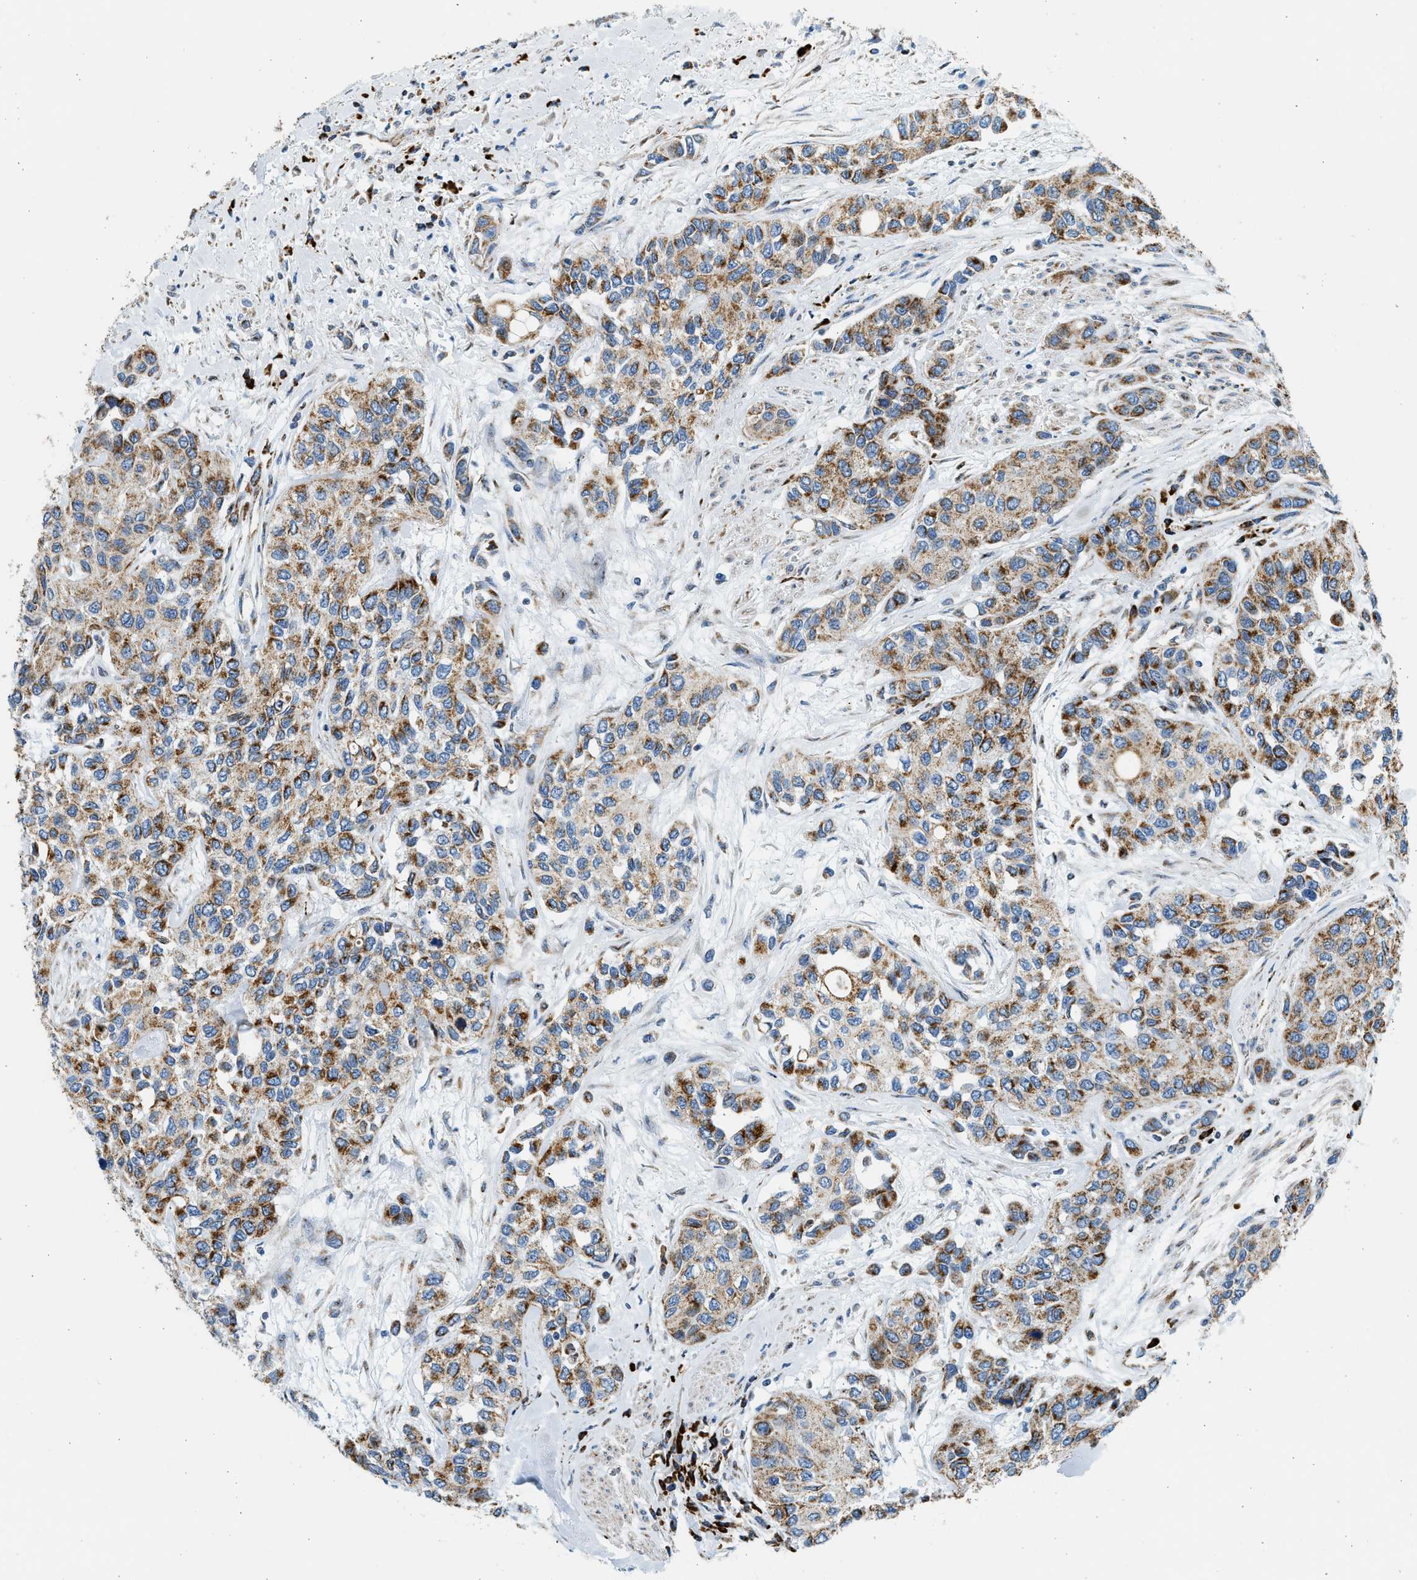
{"staining": {"intensity": "moderate", "quantity": ">75%", "location": "cytoplasmic/membranous"}, "tissue": "urothelial cancer", "cell_type": "Tumor cells", "image_type": "cancer", "snomed": [{"axis": "morphology", "description": "Urothelial carcinoma, High grade"}, {"axis": "topography", "description": "Urinary bladder"}], "caption": "This is an image of IHC staining of urothelial carcinoma (high-grade), which shows moderate expression in the cytoplasmic/membranous of tumor cells.", "gene": "KCNMB3", "patient": {"sex": "female", "age": 56}}